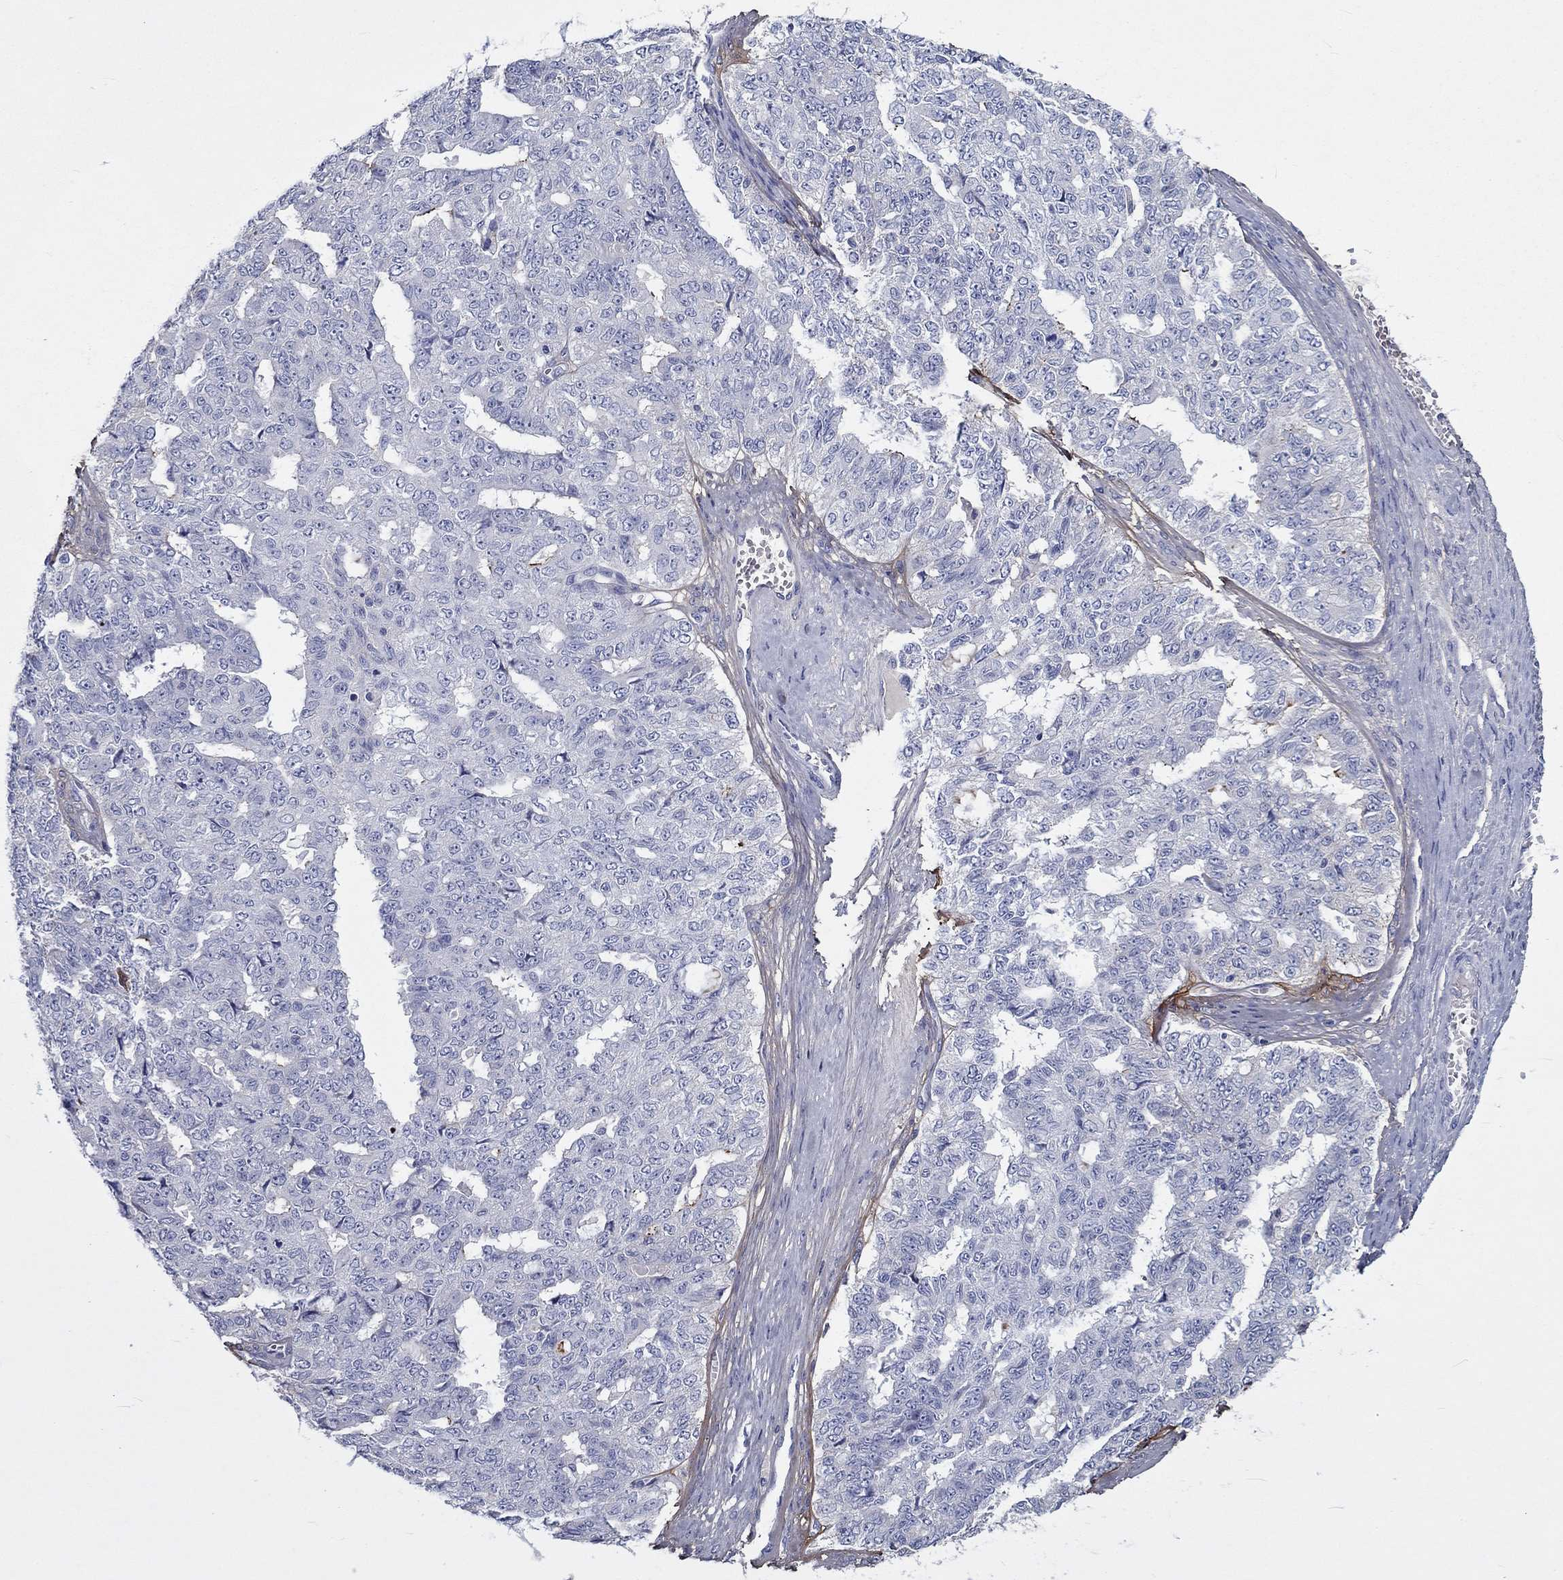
{"staining": {"intensity": "negative", "quantity": "none", "location": "none"}, "tissue": "ovarian cancer", "cell_type": "Tumor cells", "image_type": "cancer", "snomed": [{"axis": "morphology", "description": "Cystadenocarcinoma, serous, NOS"}, {"axis": "topography", "description": "Ovary"}], "caption": "Ovarian serous cystadenocarcinoma was stained to show a protein in brown. There is no significant positivity in tumor cells.", "gene": "TGFBI", "patient": {"sex": "female", "age": 71}}